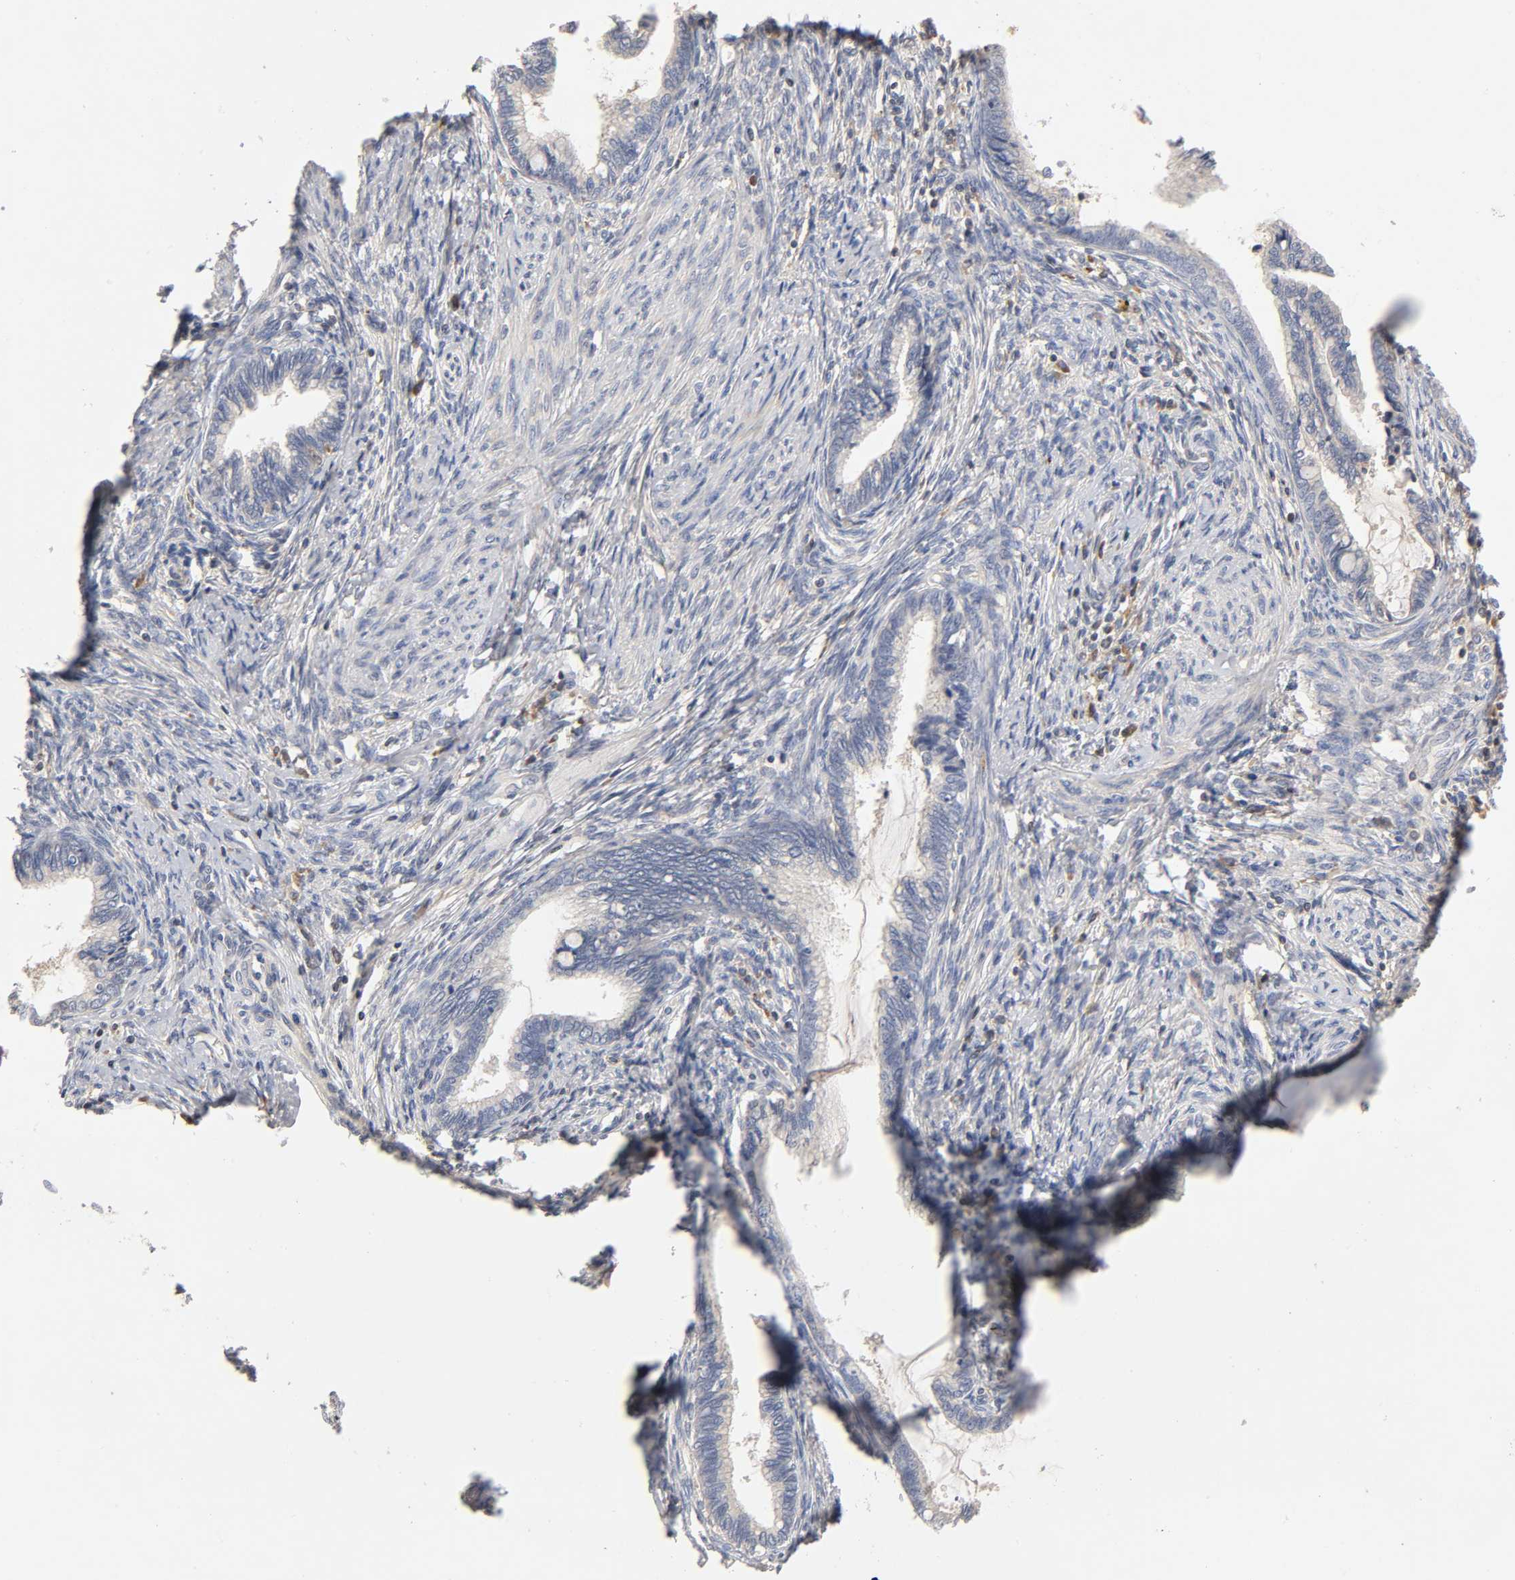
{"staining": {"intensity": "weak", "quantity": "<25%", "location": "cytoplasmic/membranous"}, "tissue": "cervical cancer", "cell_type": "Tumor cells", "image_type": "cancer", "snomed": [{"axis": "morphology", "description": "Adenocarcinoma, NOS"}, {"axis": "topography", "description": "Cervix"}], "caption": "A high-resolution histopathology image shows immunohistochemistry staining of cervical cancer, which shows no significant expression in tumor cells.", "gene": "RHOA", "patient": {"sex": "female", "age": 44}}